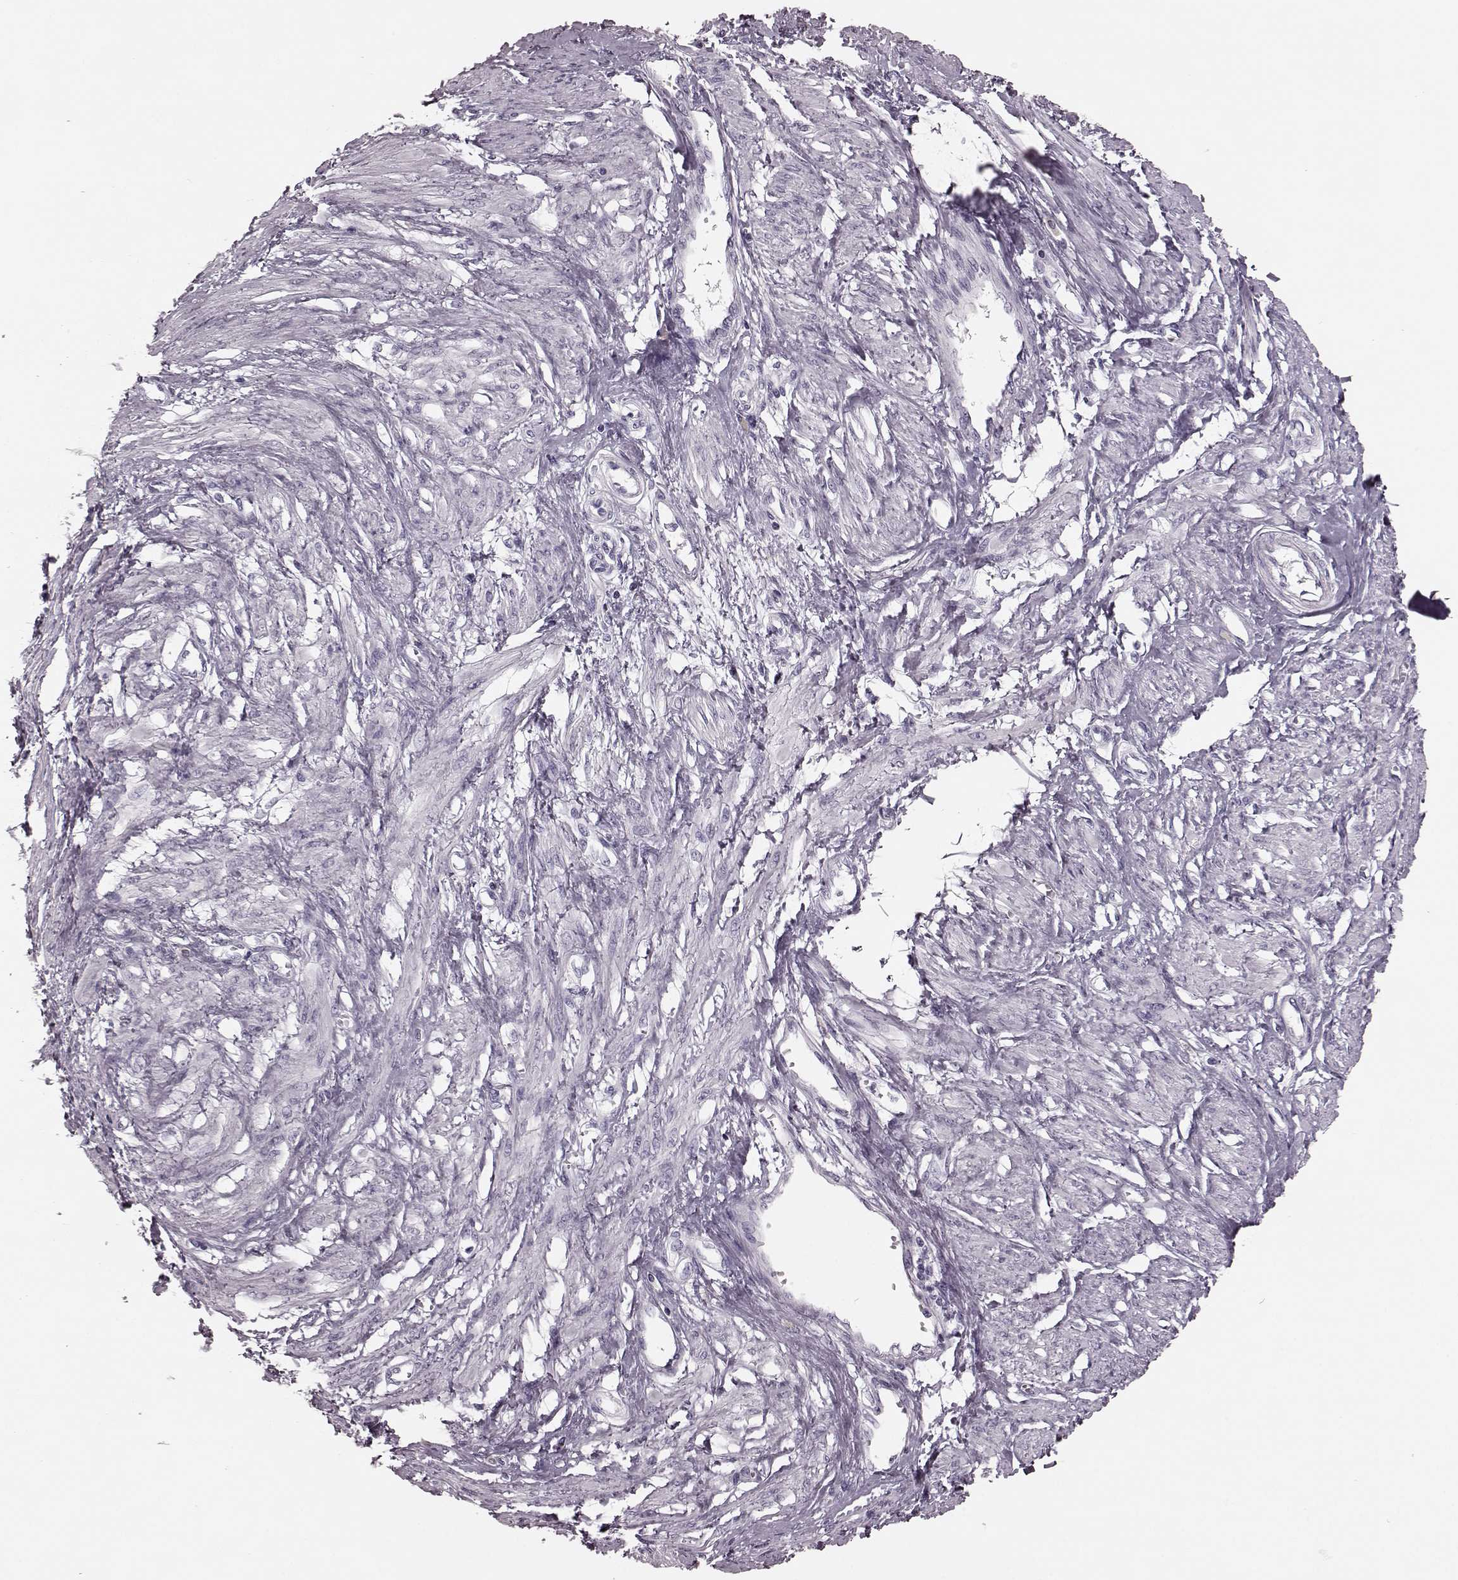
{"staining": {"intensity": "negative", "quantity": "none", "location": "none"}, "tissue": "smooth muscle", "cell_type": "Smooth muscle cells", "image_type": "normal", "snomed": [{"axis": "morphology", "description": "Normal tissue, NOS"}, {"axis": "topography", "description": "Smooth muscle"}, {"axis": "topography", "description": "Uterus"}], "caption": "Smooth muscle cells show no significant positivity in benign smooth muscle.", "gene": "TRPM1", "patient": {"sex": "female", "age": 39}}